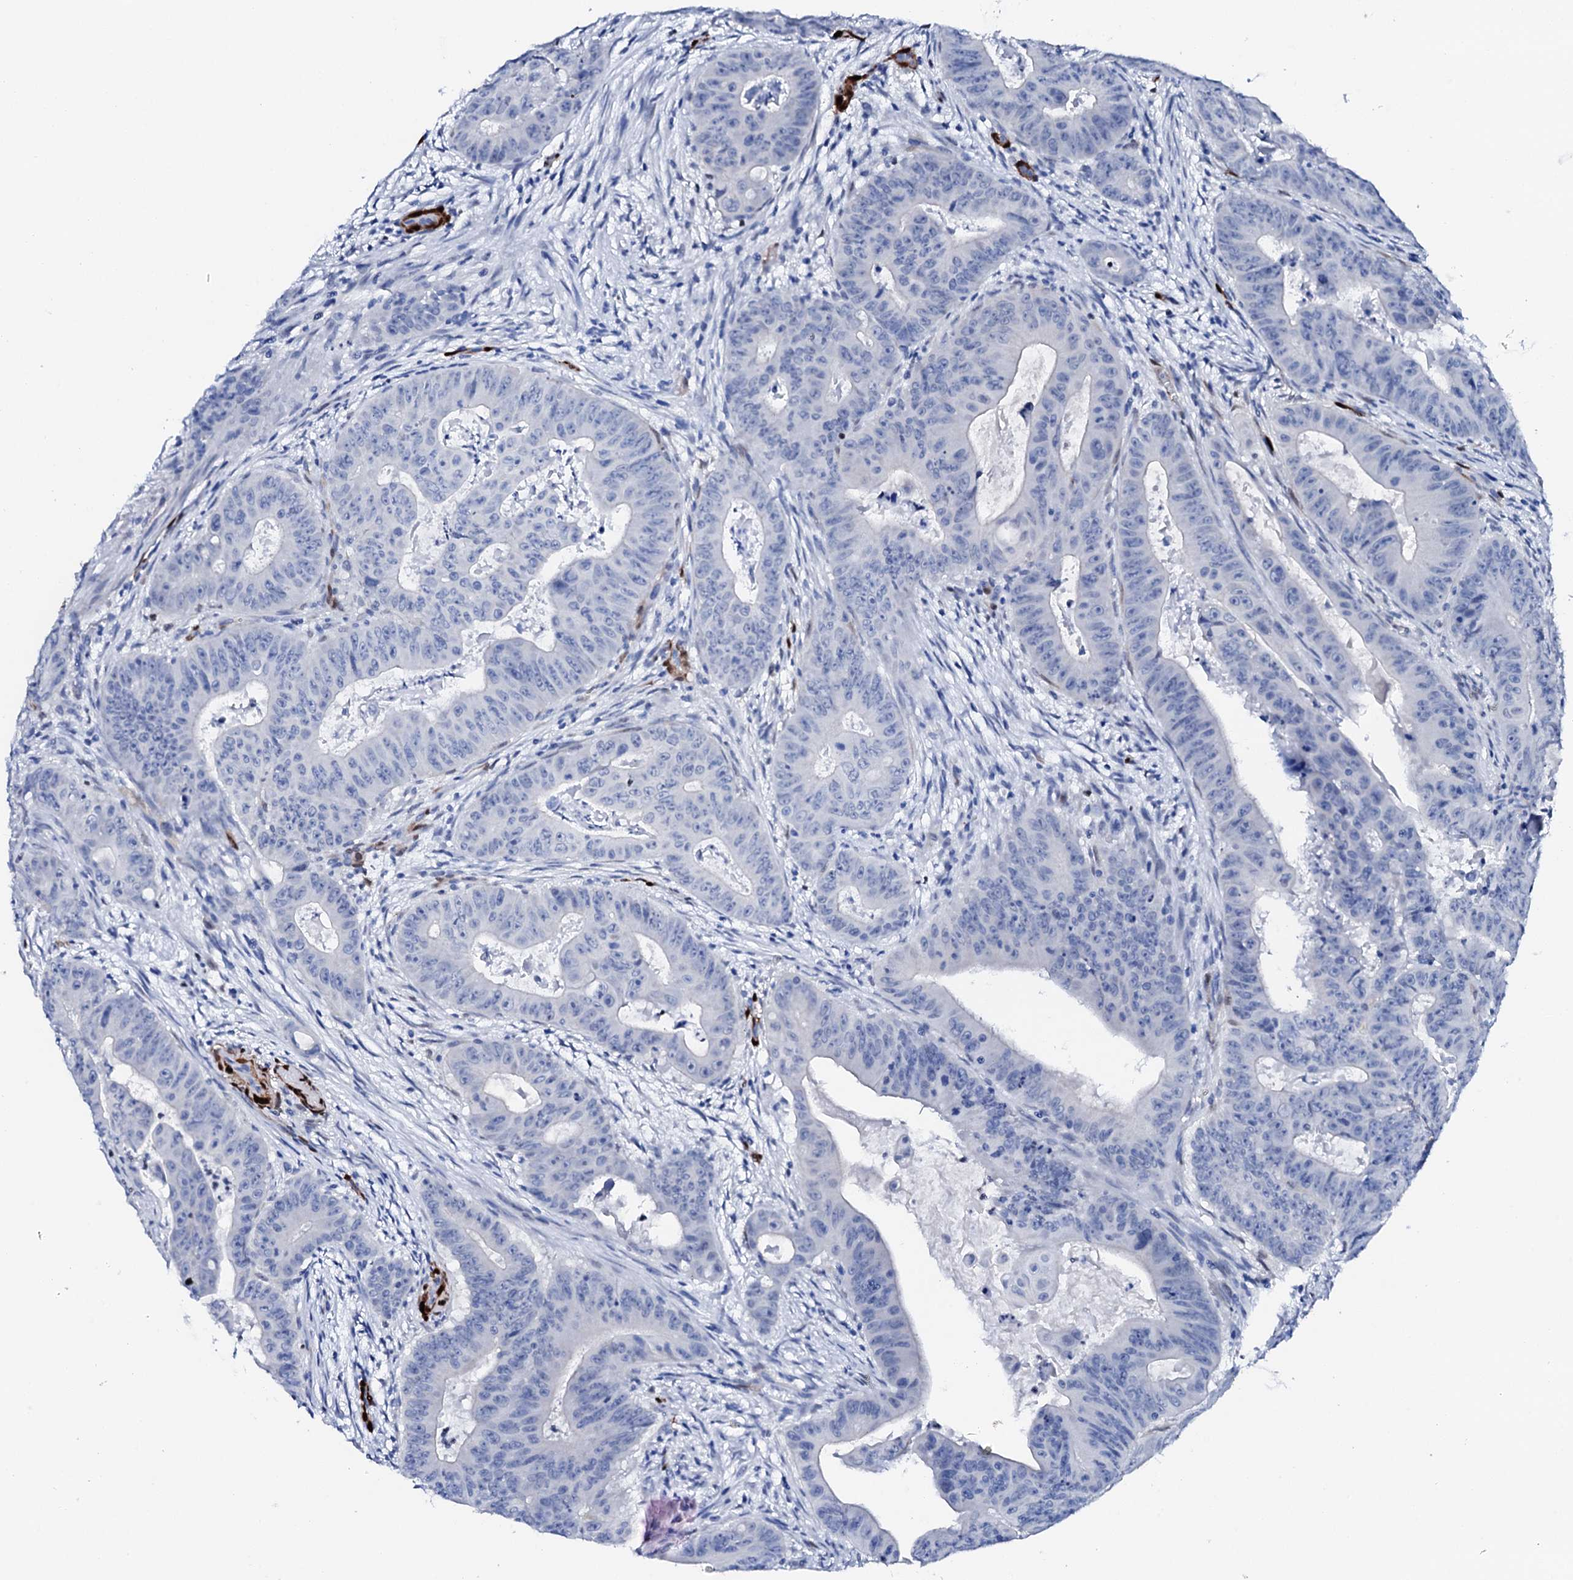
{"staining": {"intensity": "negative", "quantity": "none", "location": "none"}, "tissue": "colorectal cancer", "cell_type": "Tumor cells", "image_type": "cancer", "snomed": [{"axis": "morphology", "description": "Adenocarcinoma, NOS"}, {"axis": "topography", "description": "Rectum"}], "caption": "Immunohistochemistry of human adenocarcinoma (colorectal) displays no positivity in tumor cells. (DAB (3,3'-diaminobenzidine) IHC, high magnification).", "gene": "NRIP2", "patient": {"sex": "female", "age": 75}}